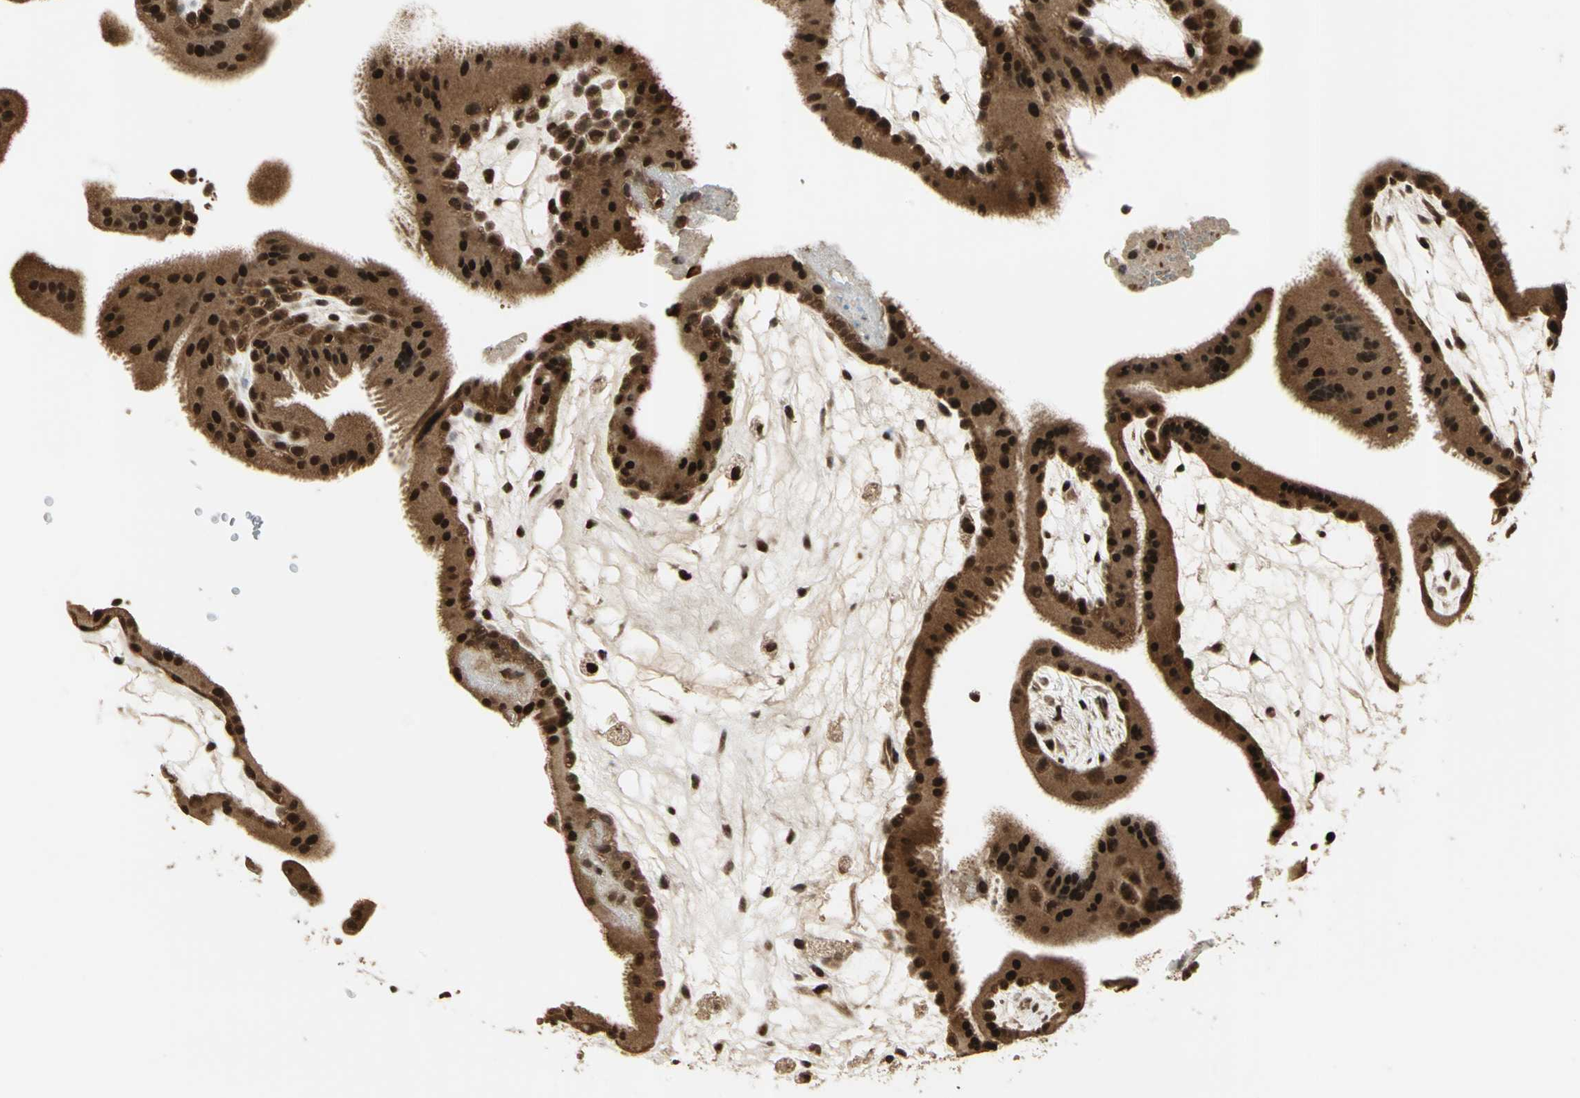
{"staining": {"intensity": "strong", "quantity": ">75%", "location": "cytoplasmic/membranous,nuclear"}, "tissue": "placenta", "cell_type": "Decidual cells", "image_type": "normal", "snomed": [{"axis": "morphology", "description": "Normal tissue, NOS"}, {"axis": "topography", "description": "Placenta"}], "caption": "A brown stain labels strong cytoplasmic/membranous,nuclear positivity of a protein in decidual cells of normal placenta.", "gene": "PSMC3", "patient": {"sex": "female", "age": 19}}